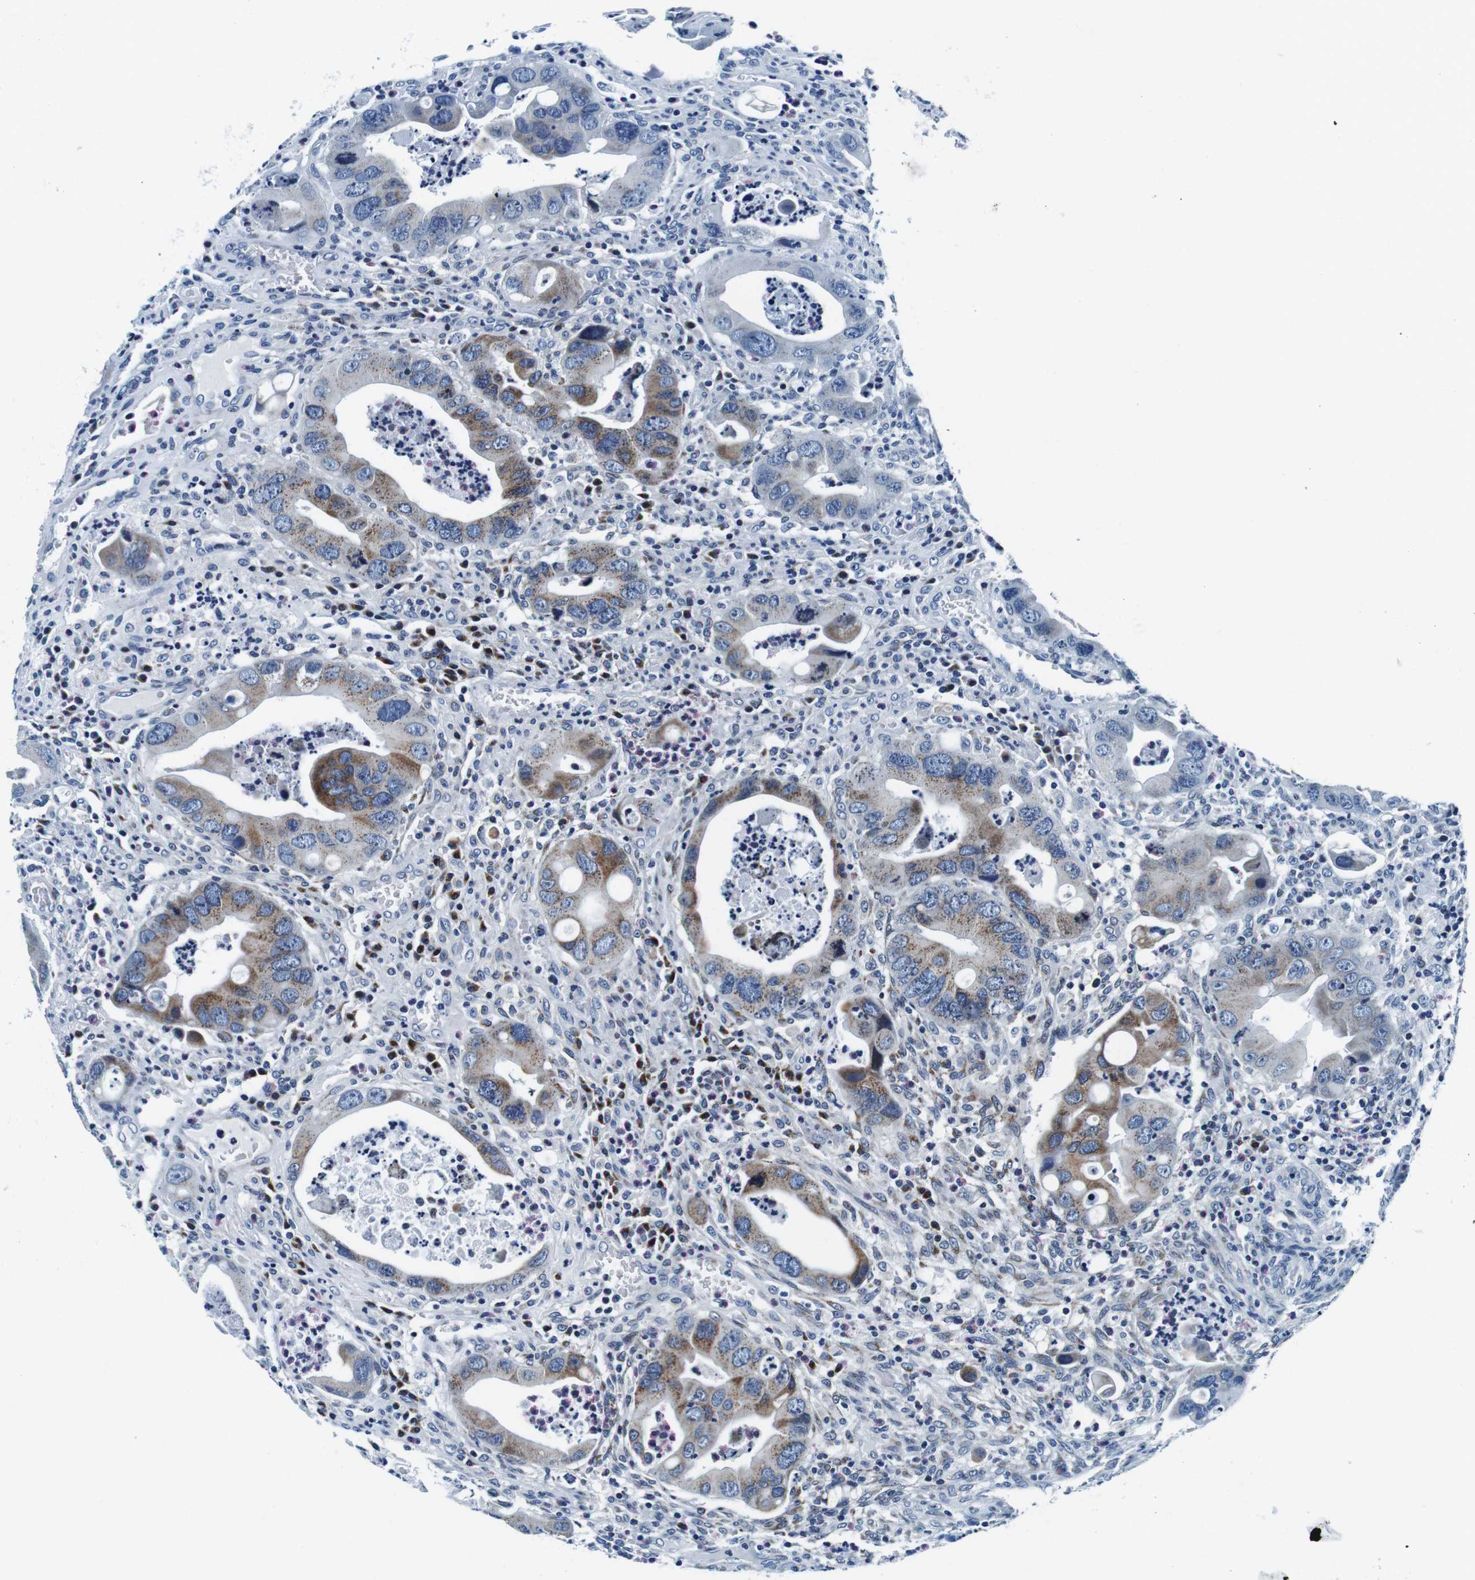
{"staining": {"intensity": "moderate", "quantity": ">75%", "location": "cytoplasmic/membranous"}, "tissue": "colorectal cancer", "cell_type": "Tumor cells", "image_type": "cancer", "snomed": [{"axis": "morphology", "description": "Adenocarcinoma, NOS"}, {"axis": "topography", "description": "Rectum"}], "caption": "Immunohistochemistry (IHC) of adenocarcinoma (colorectal) reveals medium levels of moderate cytoplasmic/membranous positivity in about >75% of tumor cells. (IHC, brightfield microscopy, high magnification).", "gene": "FAR2", "patient": {"sex": "female", "age": 57}}